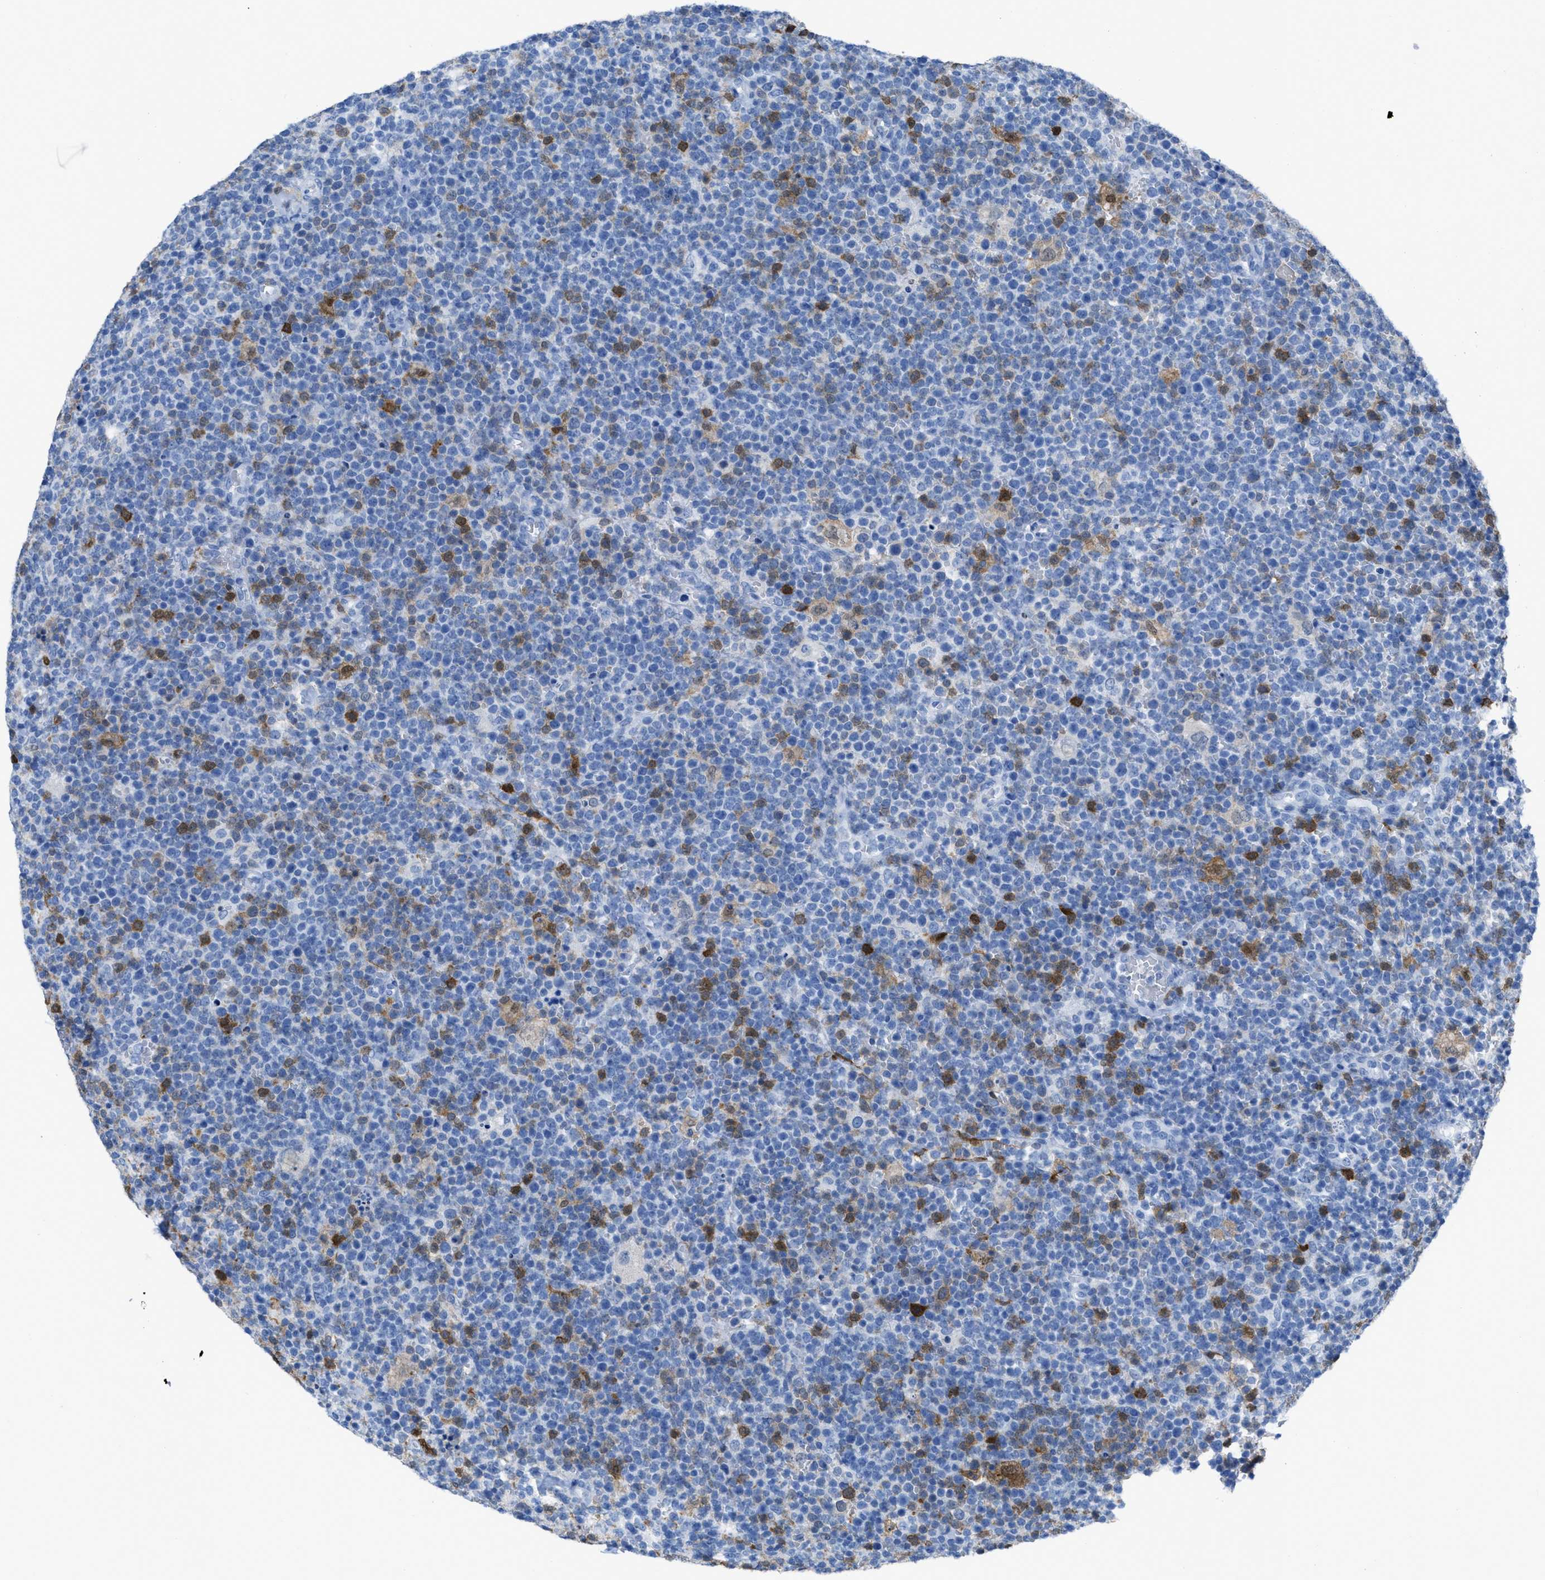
{"staining": {"intensity": "moderate", "quantity": "<25%", "location": "cytoplasmic/membranous"}, "tissue": "lymphoma", "cell_type": "Tumor cells", "image_type": "cancer", "snomed": [{"axis": "morphology", "description": "Malignant lymphoma, non-Hodgkin's type, High grade"}, {"axis": "topography", "description": "Lymph node"}], "caption": "Protein staining of malignant lymphoma, non-Hodgkin's type (high-grade) tissue shows moderate cytoplasmic/membranous staining in approximately <25% of tumor cells.", "gene": "CDKN2A", "patient": {"sex": "male", "age": 61}}